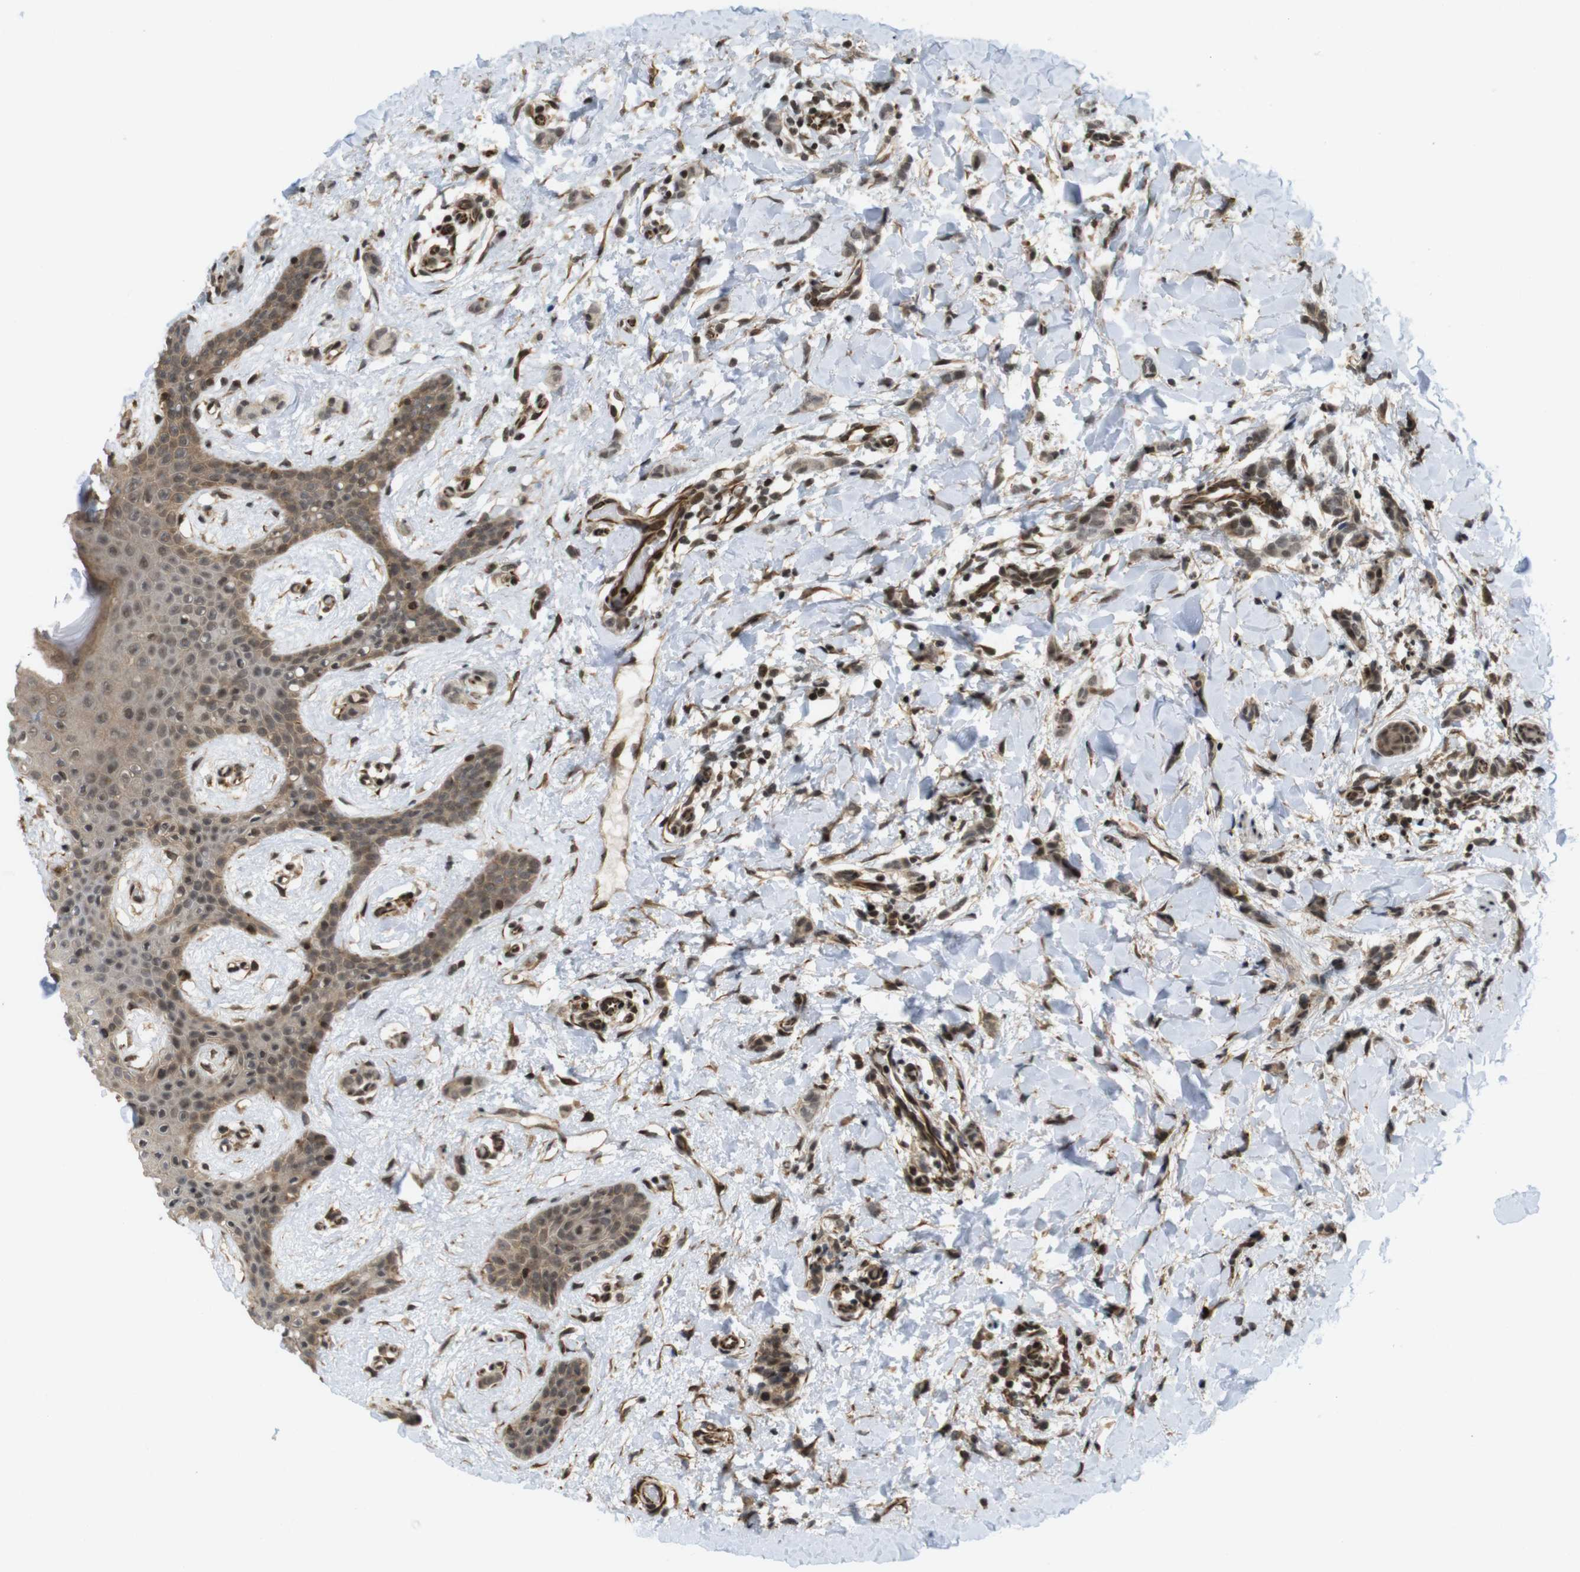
{"staining": {"intensity": "moderate", "quantity": ">75%", "location": "cytoplasmic/membranous,nuclear"}, "tissue": "breast cancer", "cell_type": "Tumor cells", "image_type": "cancer", "snomed": [{"axis": "morphology", "description": "Lobular carcinoma"}, {"axis": "topography", "description": "Skin"}, {"axis": "topography", "description": "Breast"}], "caption": "Protein analysis of breast cancer tissue exhibits moderate cytoplasmic/membranous and nuclear staining in approximately >75% of tumor cells.", "gene": "SP2", "patient": {"sex": "female", "age": 46}}